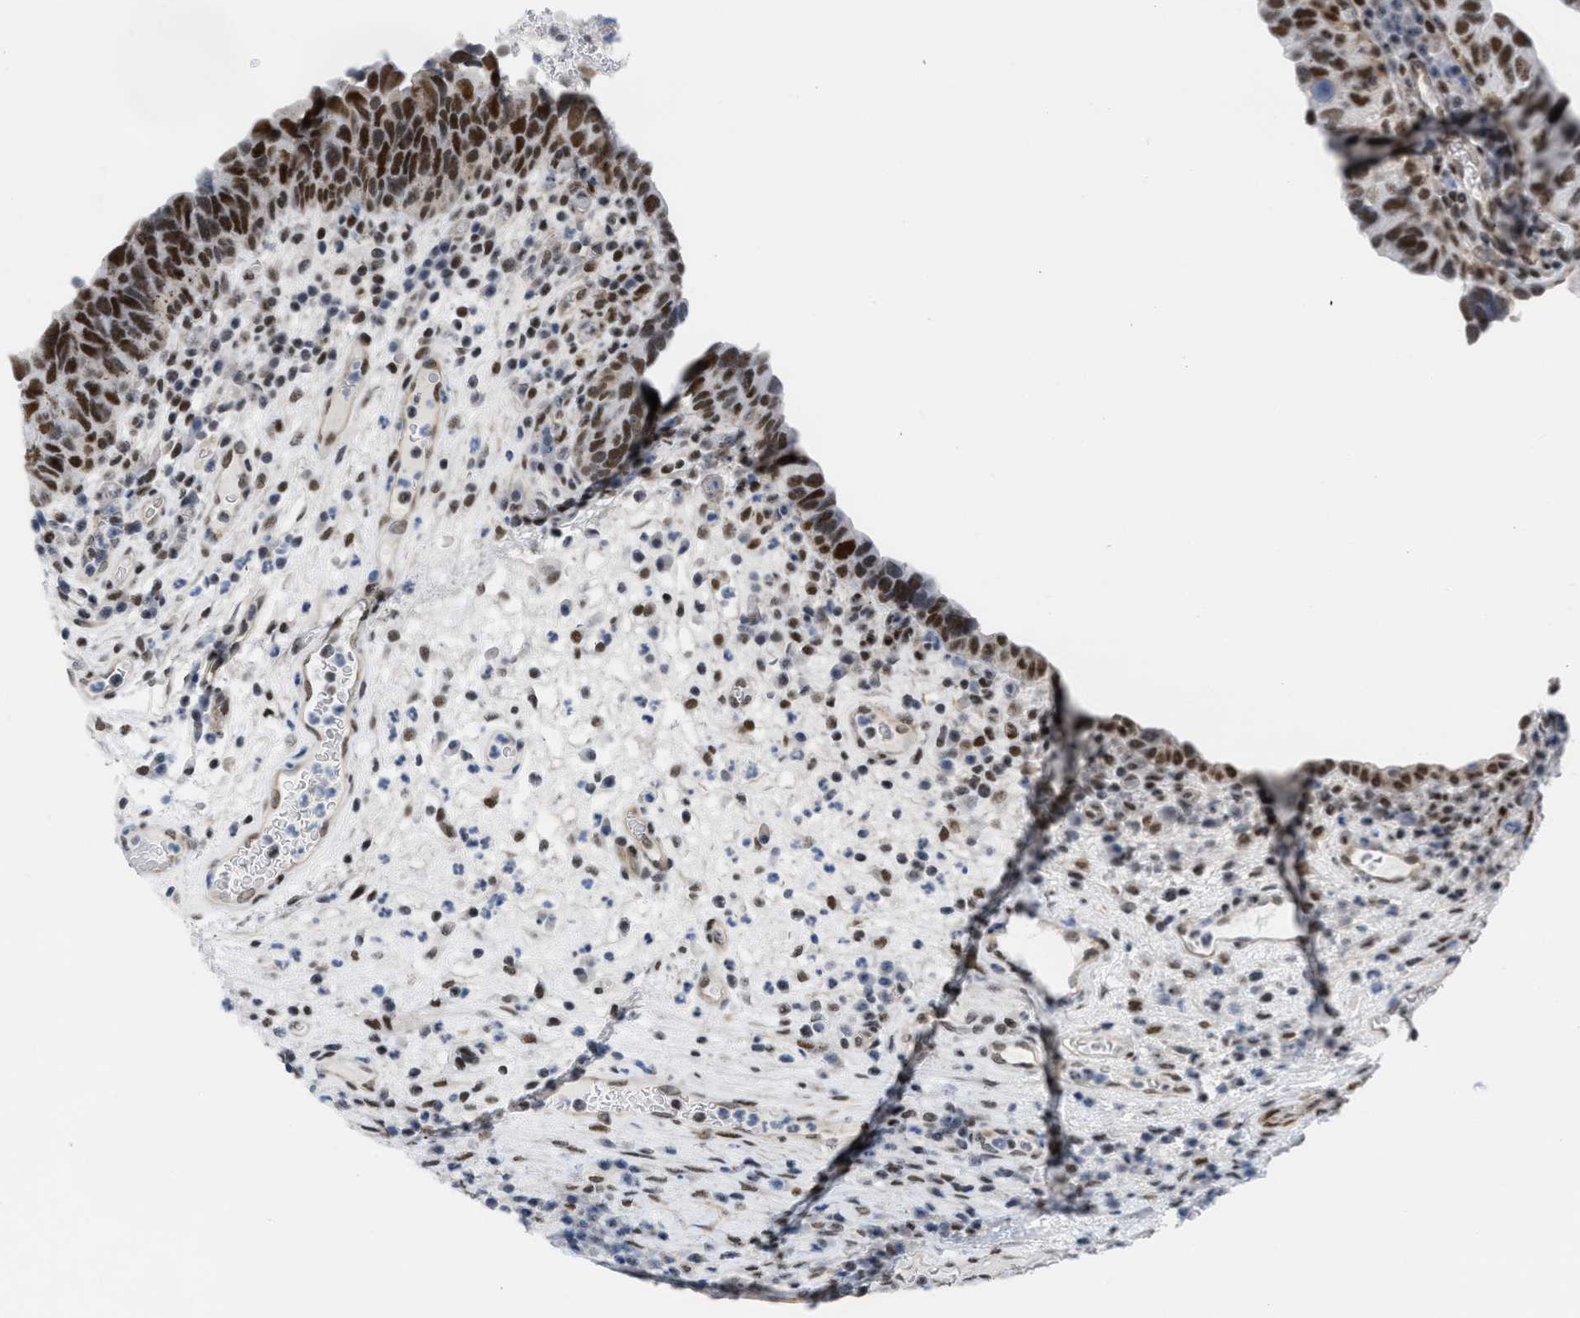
{"staining": {"intensity": "strong", "quantity": ">75%", "location": "nuclear"}, "tissue": "urothelial cancer", "cell_type": "Tumor cells", "image_type": "cancer", "snomed": [{"axis": "morphology", "description": "Urothelial carcinoma, High grade"}, {"axis": "topography", "description": "Urinary bladder"}], "caption": "Human urothelial carcinoma (high-grade) stained with a protein marker demonstrates strong staining in tumor cells.", "gene": "MIER1", "patient": {"sex": "female", "age": 82}}